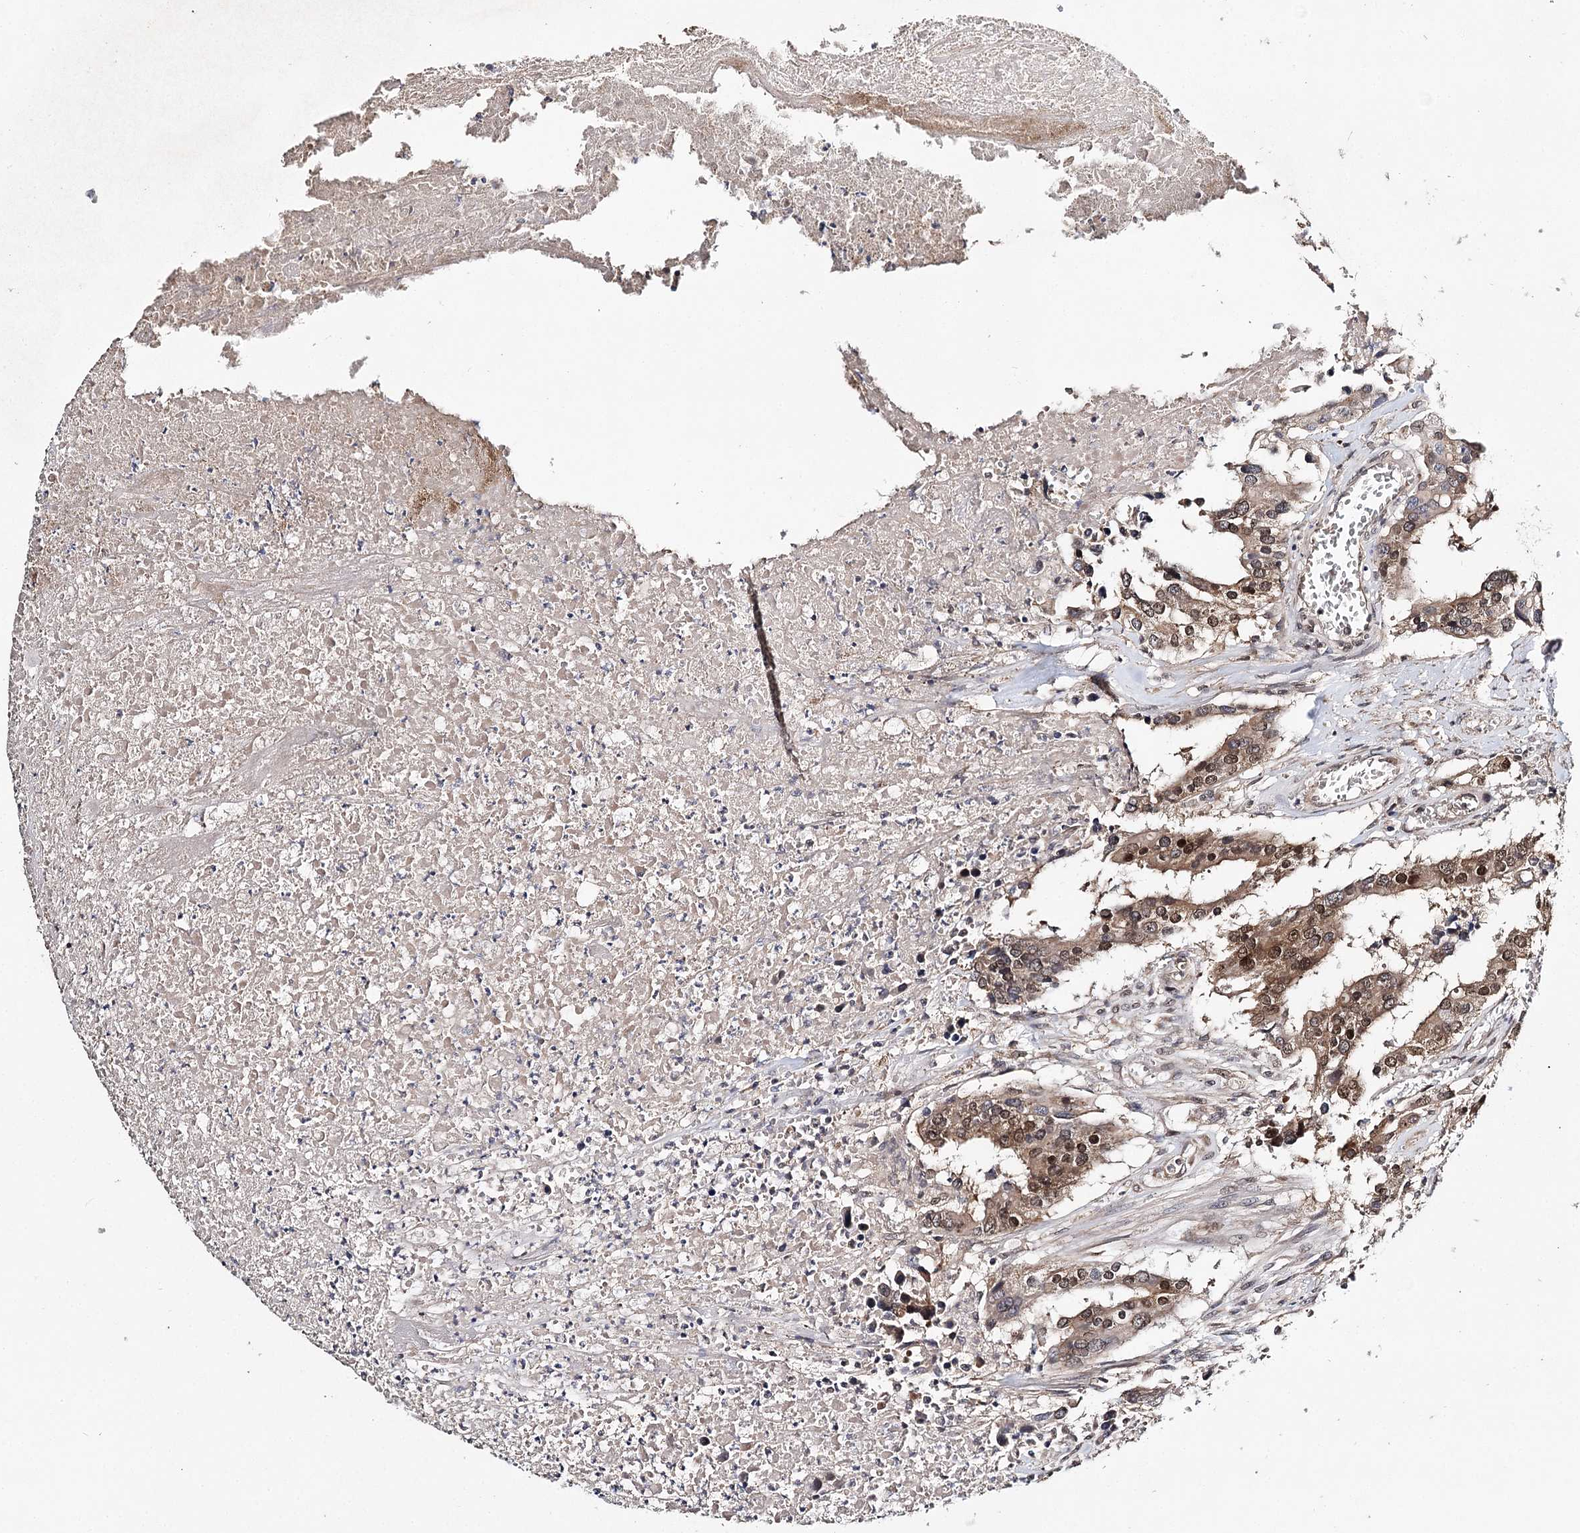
{"staining": {"intensity": "moderate", "quantity": ">75%", "location": "cytoplasmic/membranous,nuclear"}, "tissue": "colorectal cancer", "cell_type": "Tumor cells", "image_type": "cancer", "snomed": [{"axis": "morphology", "description": "Adenocarcinoma, NOS"}, {"axis": "topography", "description": "Colon"}], "caption": "About >75% of tumor cells in human colorectal adenocarcinoma reveal moderate cytoplasmic/membranous and nuclear protein staining as visualized by brown immunohistochemical staining.", "gene": "NOPCHAP1", "patient": {"sex": "male", "age": 77}}